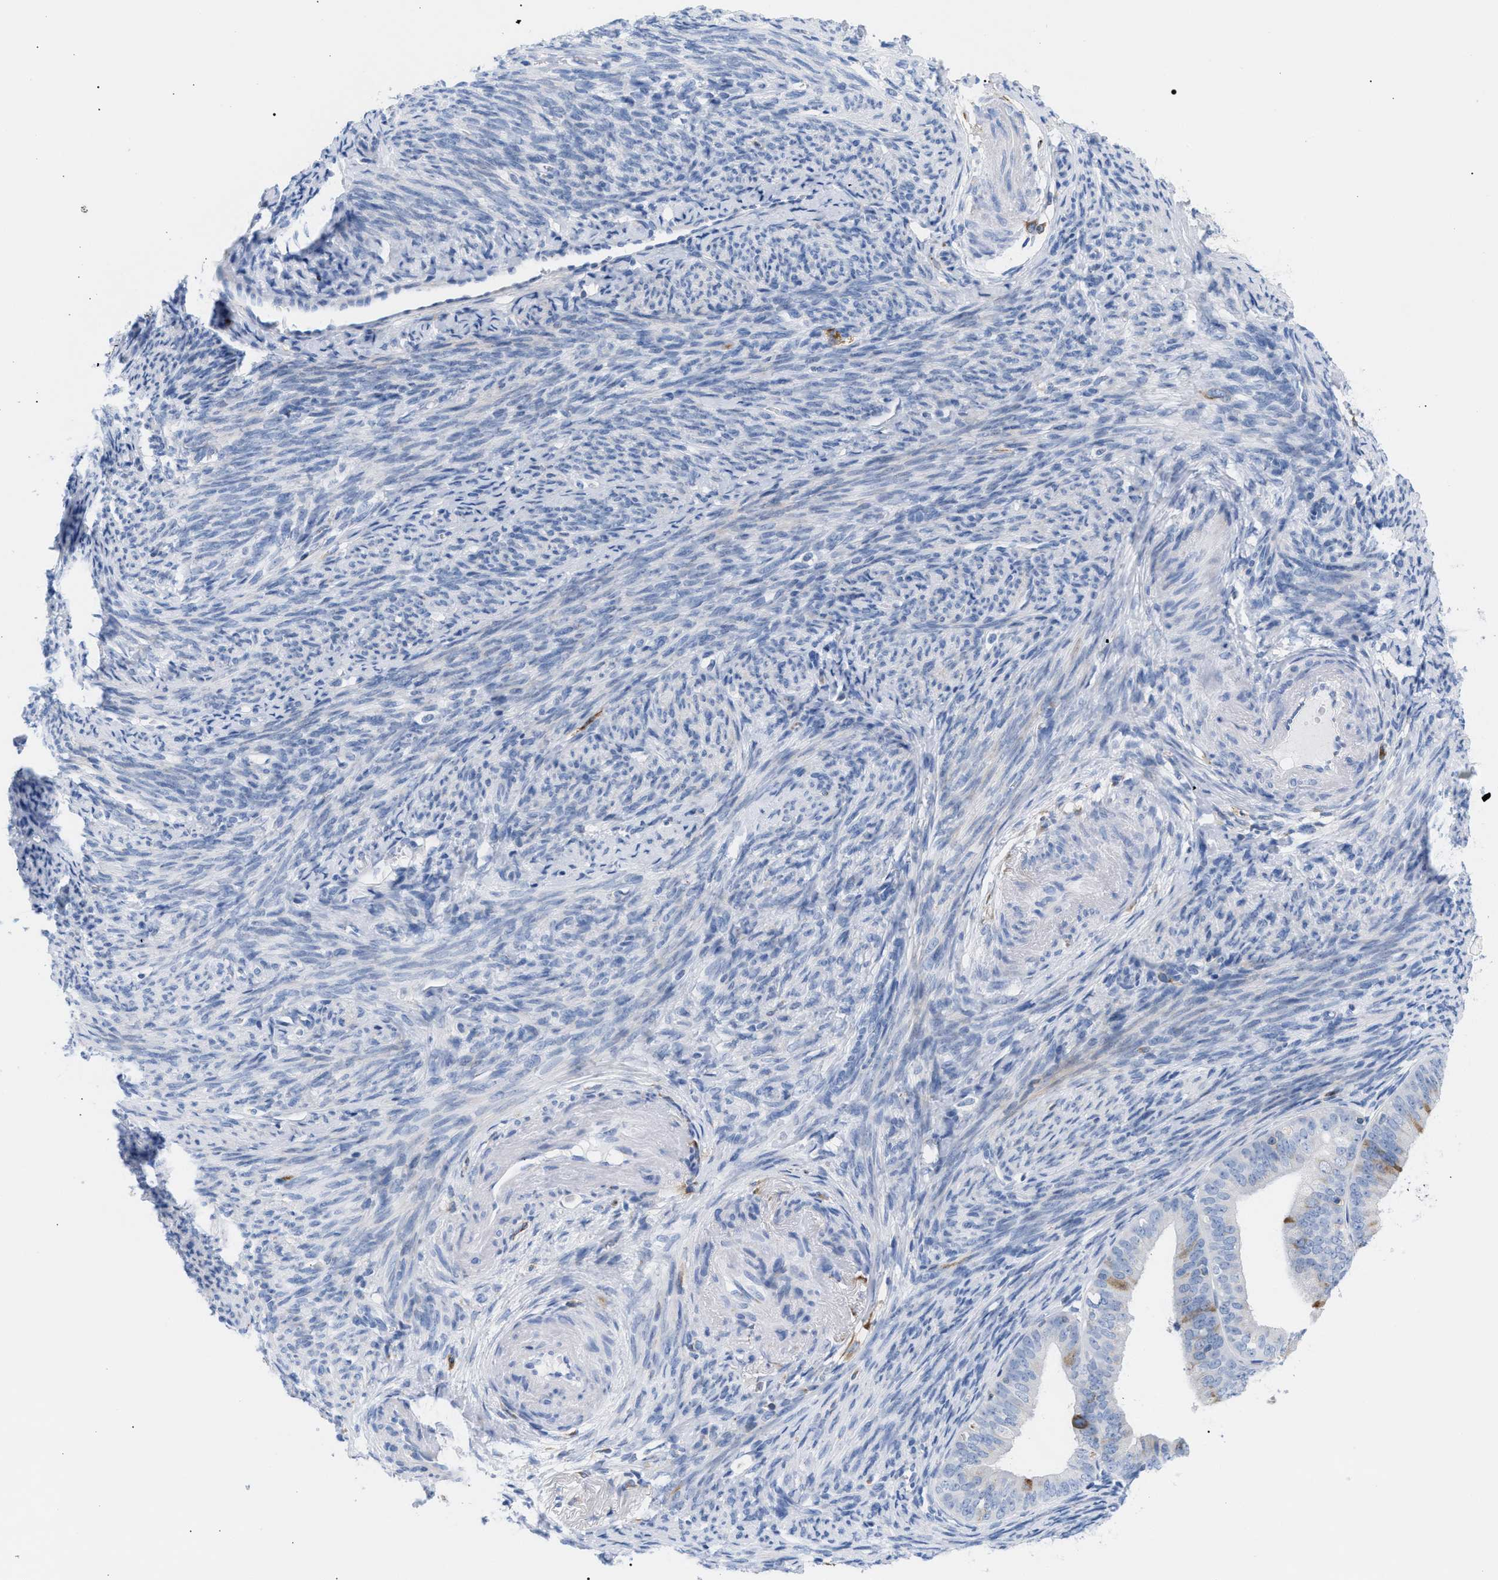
{"staining": {"intensity": "moderate", "quantity": "<25%", "location": "cytoplasmic/membranous"}, "tissue": "endometrial cancer", "cell_type": "Tumor cells", "image_type": "cancer", "snomed": [{"axis": "morphology", "description": "Adenocarcinoma, NOS"}, {"axis": "topography", "description": "Endometrium"}], "caption": "This photomicrograph reveals immunohistochemistry (IHC) staining of human endometrial cancer, with low moderate cytoplasmic/membranous expression in approximately <25% of tumor cells.", "gene": "TACC3", "patient": {"sex": "female", "age": 63}}